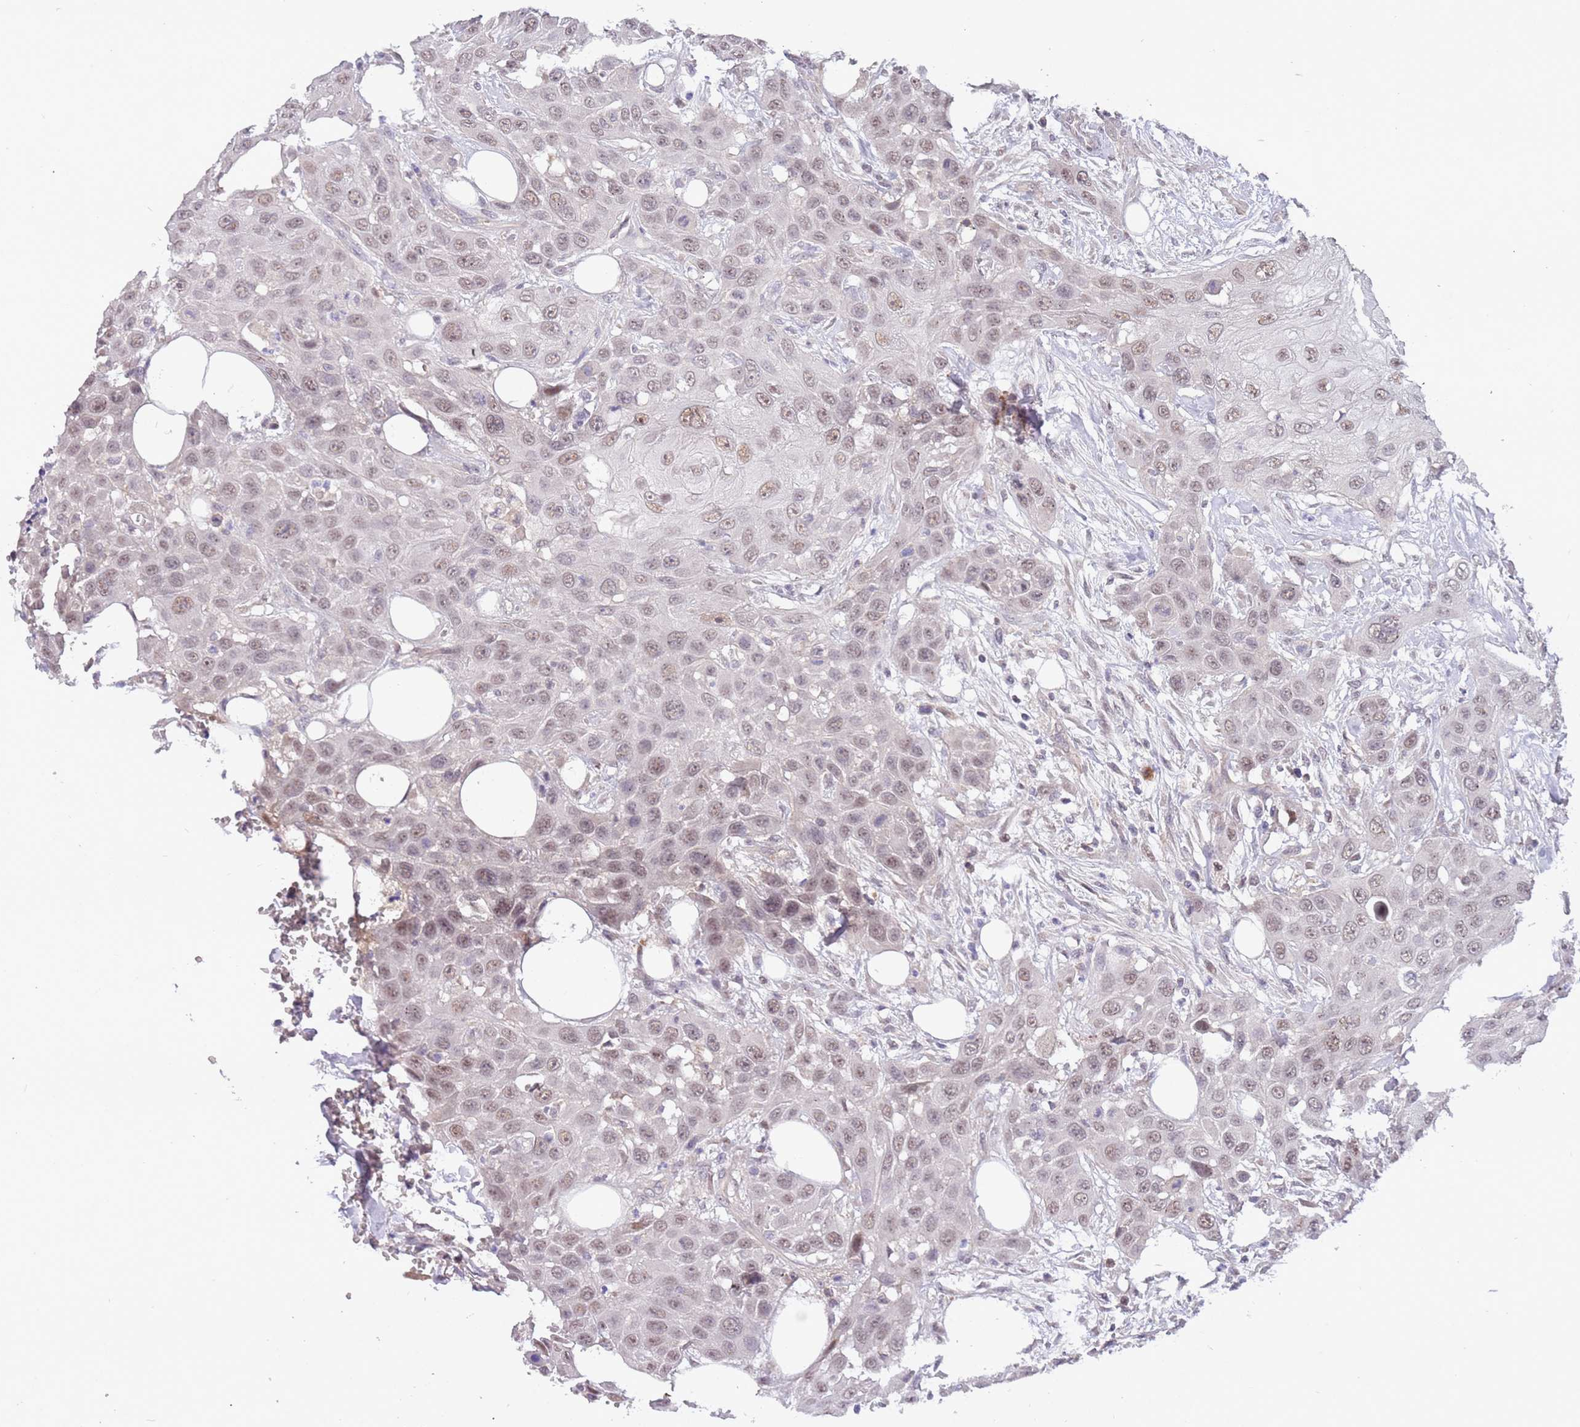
{"staining": {"intensity": "weak", "quantity": ">75%", "location": "nuclear"}, "tissue": "head and neck cancer", "cell_type": "Tumor cells", "image_type": "cancer", "snomed": [{"axis": "morphology", "description": "Squamous cell carcinoma, NOS"}, {"axis": "topography", "description": "Head-Neck"}], "caption": "Tumor cells demonstrate weak nuclear expression in about >75% of cells in head and neck cancer (squamous cell carcinoma).", "gene": "MAGEF1", "patient": {"sex": "male", "age": 81}}